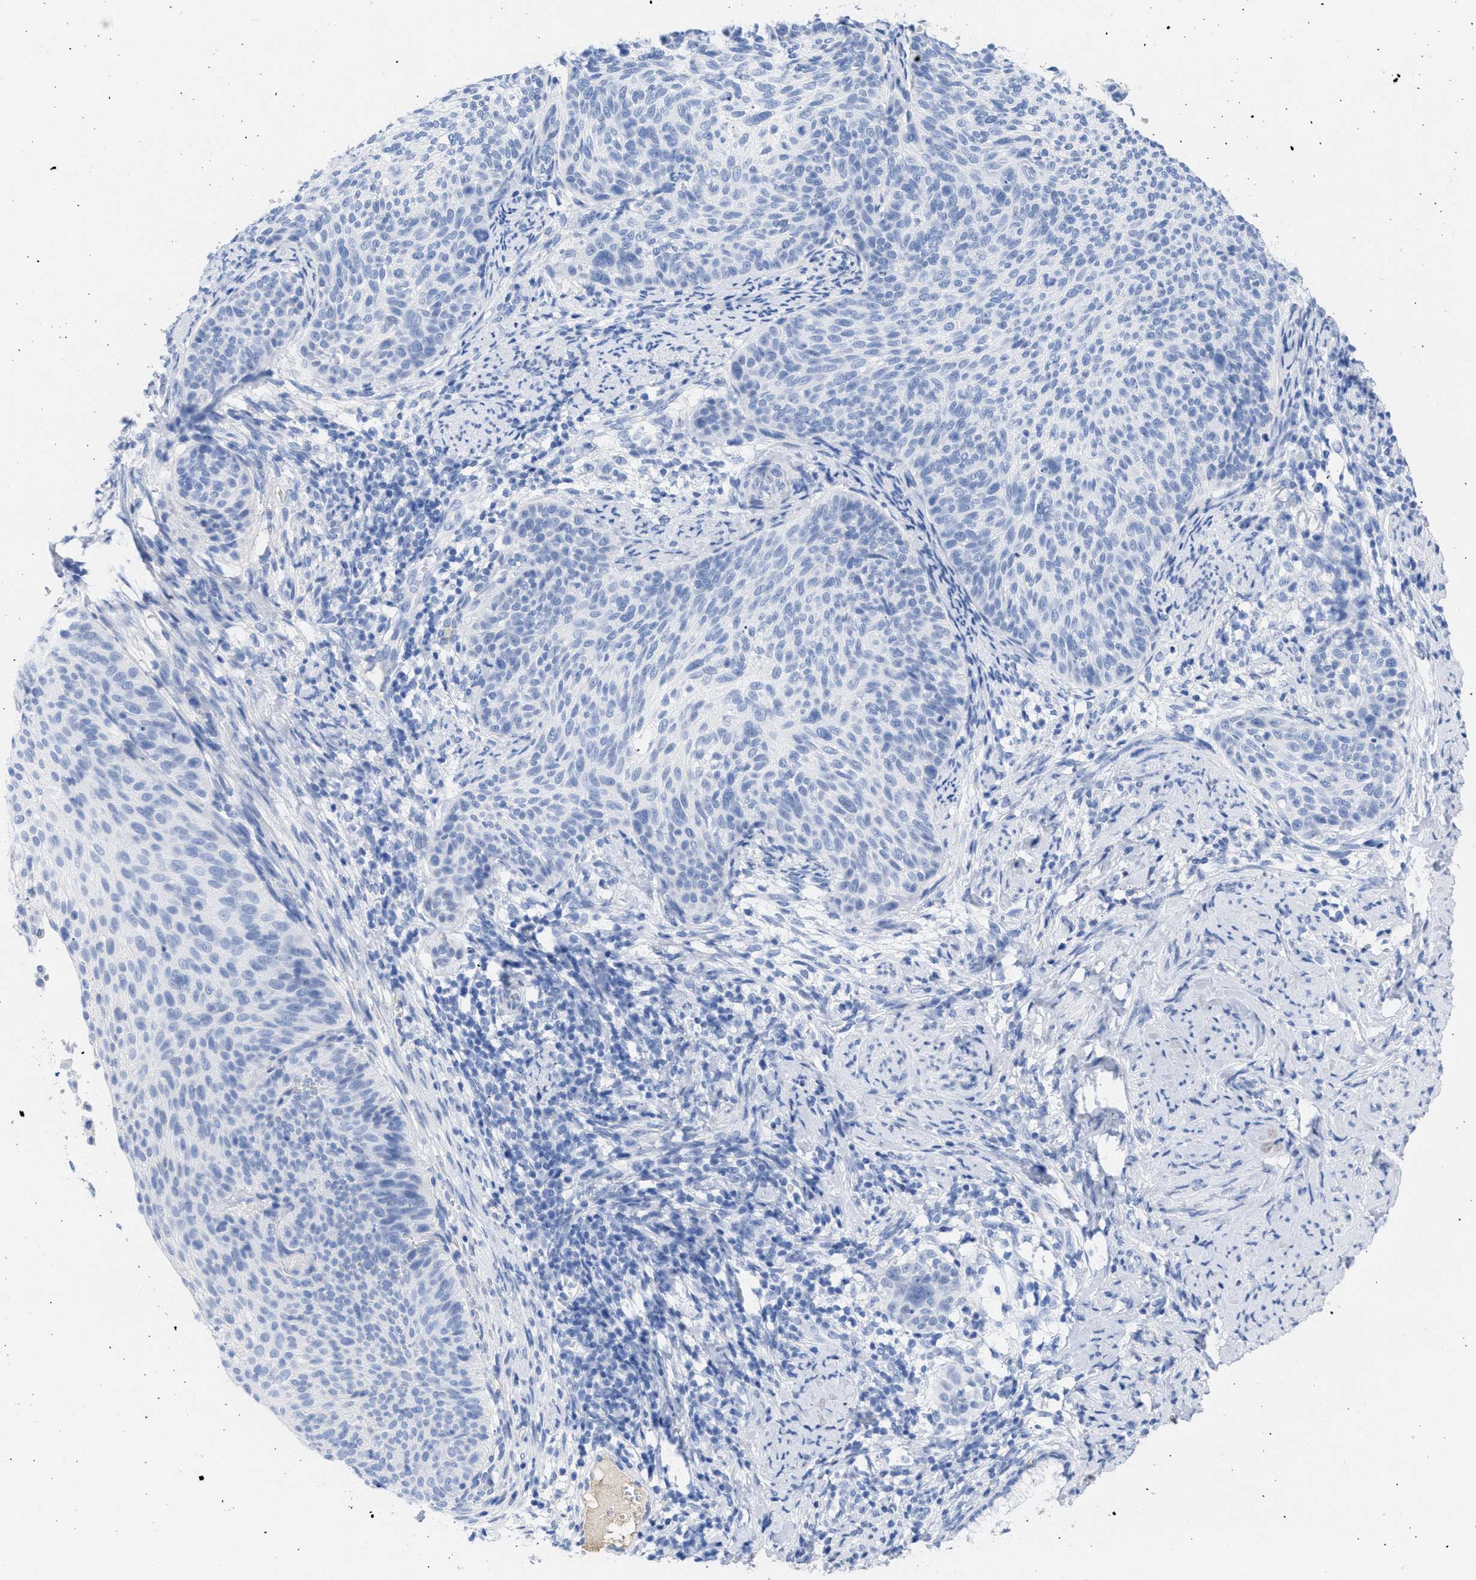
{"staining": {"intensity": "negative", "quantity": "none", "location": "none"}, "tissue": "cervical cancer", "cell_type": "Tumor cells", "image_type": "cancer", "snomed": [{"axis": "morphology", "description": "Squamous cell carcinoma, NOS"}, {"axis": "topography", "description": "Cervix"}], "caption": "High power microscopy histopathology image of an immunohistochemistry (IHC) histopathology image of cervical cancer, revealing no significant positivity in tumor cells. (Brightfield microscopy of DAB immunohistochemistry at high magnification).", "gene": "RSPH1", "patient": {"sex": "female", "age": 70}}